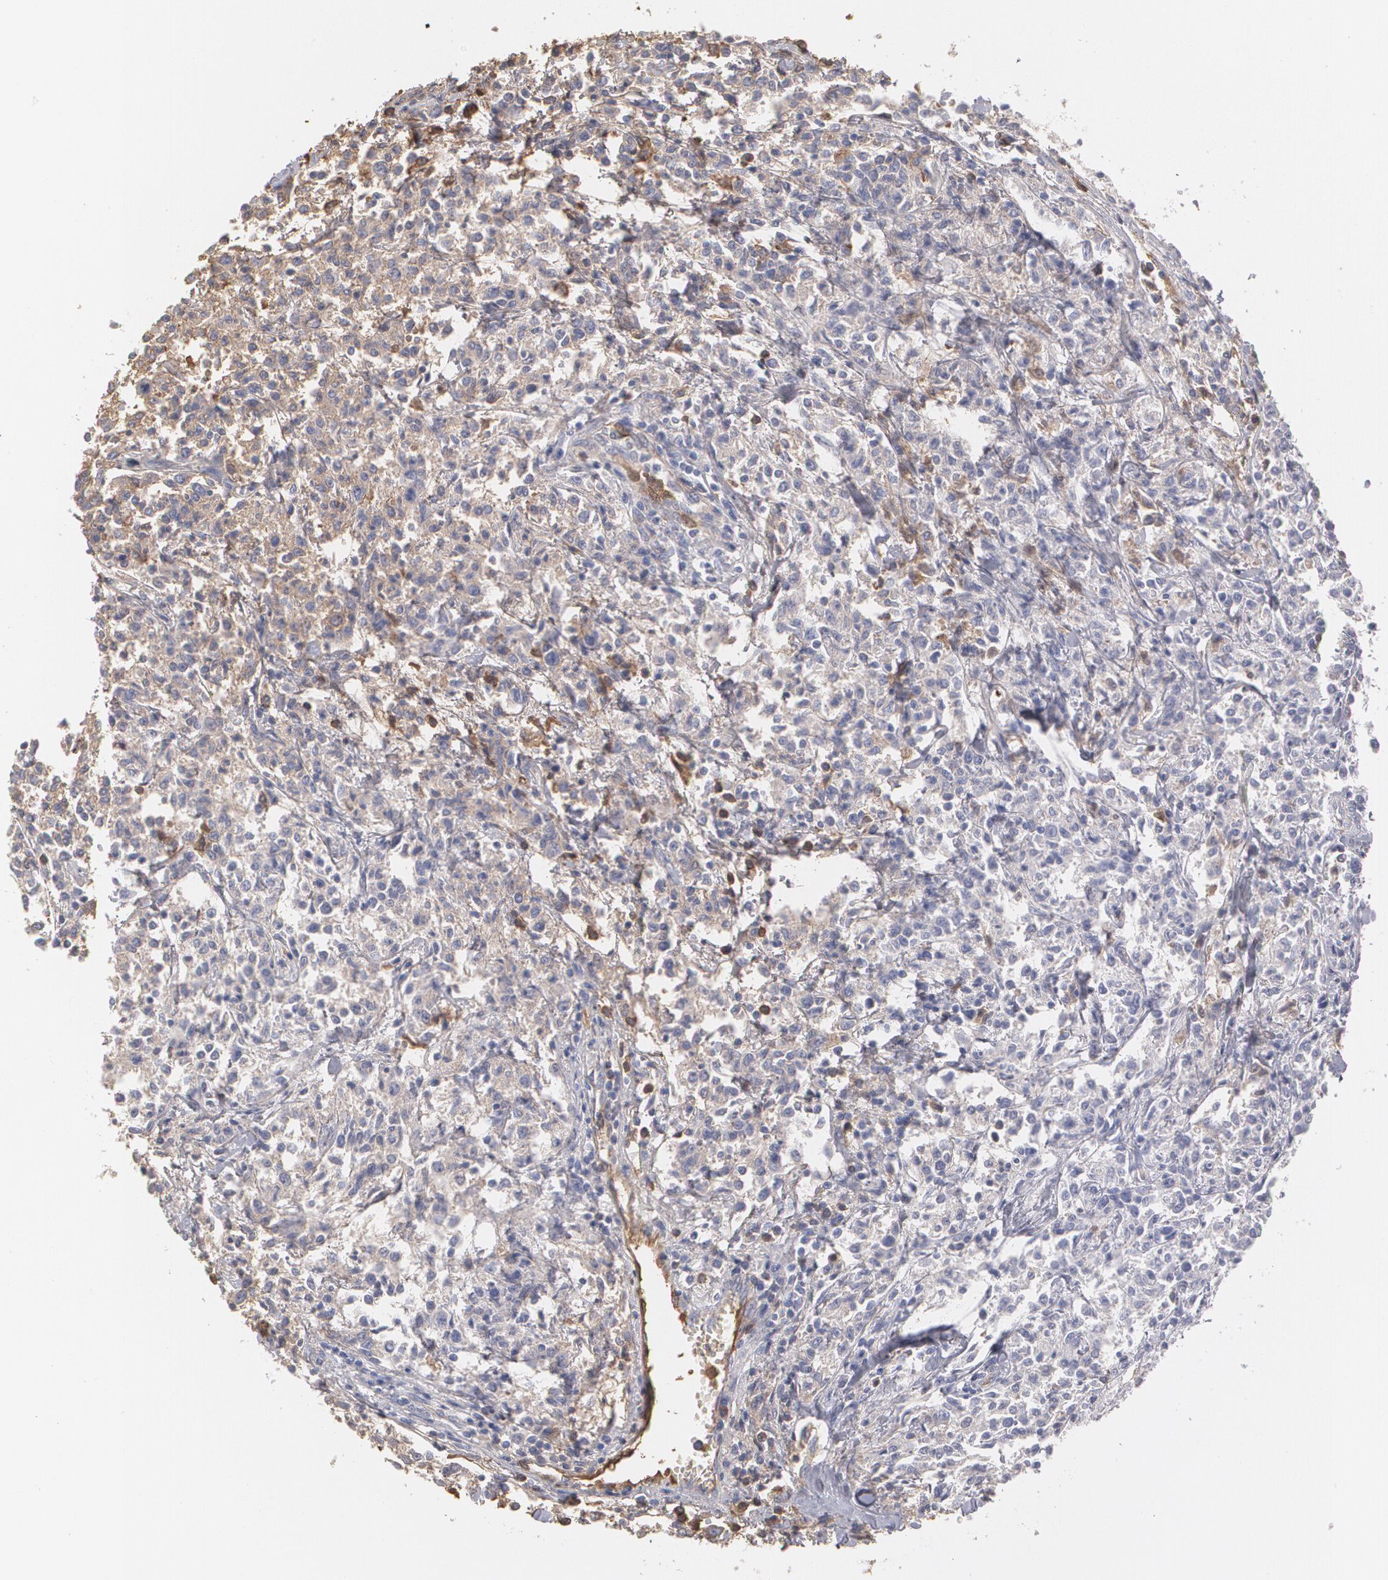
{"staining": {"intensity": "weak", "quantity": "<25%", "location": "cytoplasmic/membranous"}, "tissue": "lymphoma", "cell_type": "Tumor cells", "image_type": "cancer", "snomed": [{"axis": "morphology", "description": "Malignant lymphoma, non-Hodgkin's type, Low grade"}, {"axis": "topography", "description": "Small intestine"}], "caption": "The image displays no significant positivity in tumor cells of malignant lymphoma, non-Hodgkin's type (low-grade). Brightfield microscopy of immunohistochemistry (IHC) stained with DAB (brown) and hematoxylin (blue), captured at high magnification.", "gene": "SERPINA1", "patient": {"sex": "female", "age": 59}}